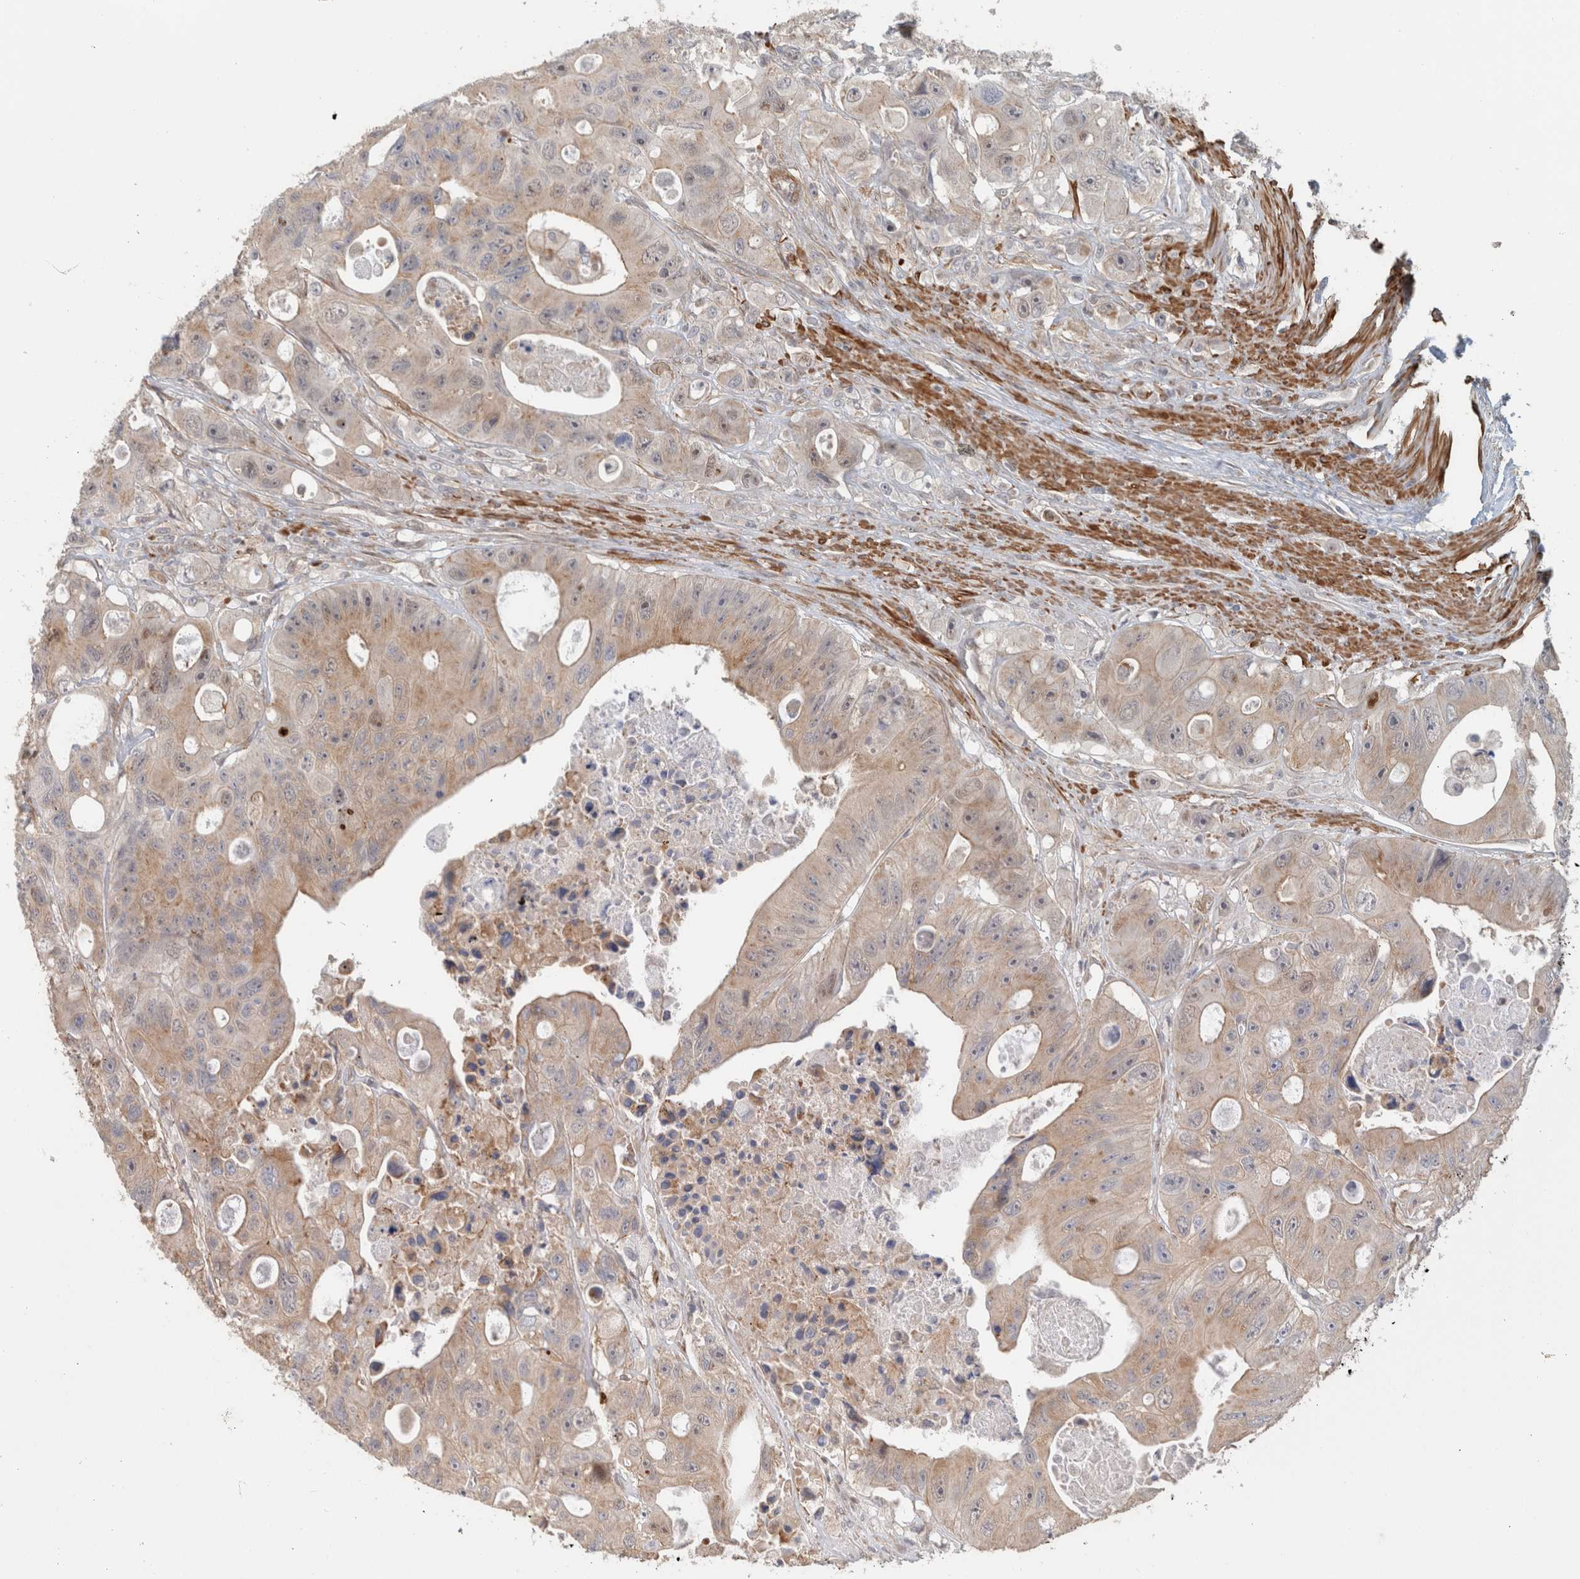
{"staining": {"intensity": "weak", "quantity": ">75%", "location": "cytoplasmic/membranous"}, "tissue": "colorectal cancer", "cell_type": "Tumor cells", "image_type": "cancer", "snomed": [{"axis": "morphology", "description": "Adenocarcinoma, NOS"}, {"axis": "topography", "description": "Colon"}], "caption": "Colorectal adenocarcinoma stained with a brown dye shows weak cytoplasmic/membranous positive expression in about >75% of tumor cells.", "gene": "ID3", "patient": {"sex": "female", "age": 46}}